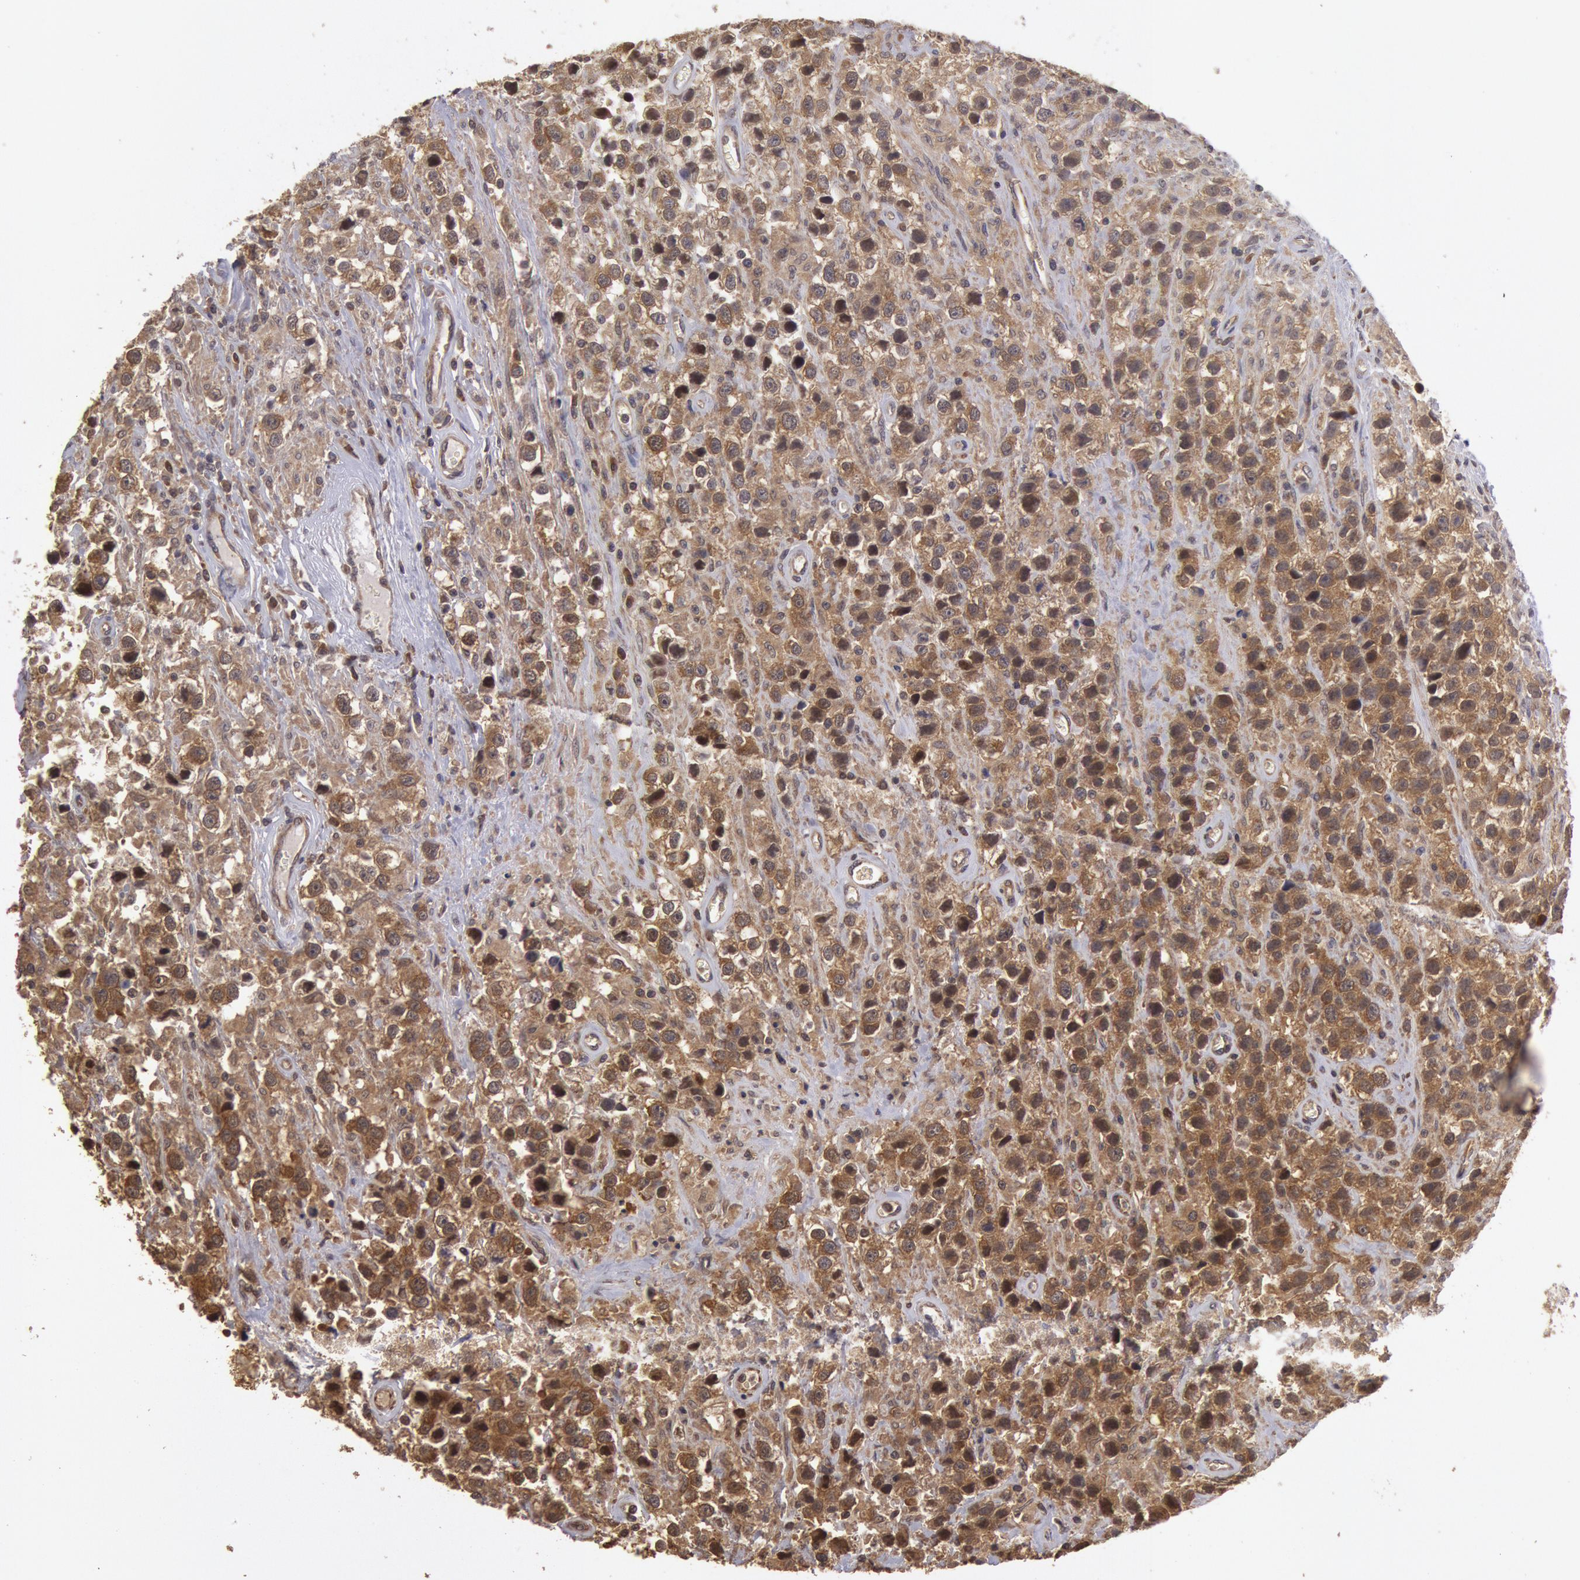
{"staining": {"intensity": "moderate", "quantity": ">75%", "location": "cytoplasmic/membranous"}, "tissue": "testis cancer", "cell_type": "Tumor cells", "image_type": "cancer", "snomed": [{"axis": "morphology", "description": "Seminoma, NOS"}, {"axis": "topography", "description": "Testis"}], "caption": "High-magnification brightfield microscopy of testis cancer stained with DAB (3,3'-diaminobenzidine) (brown) and counterstained with hematoxylin (blue). tumor cells exhibit moderate cytoplasmic/membranous positivity is appreciated in about>75% of cells.", "gene": "USP14", "patient": {"sex": "male", "age": 43}}